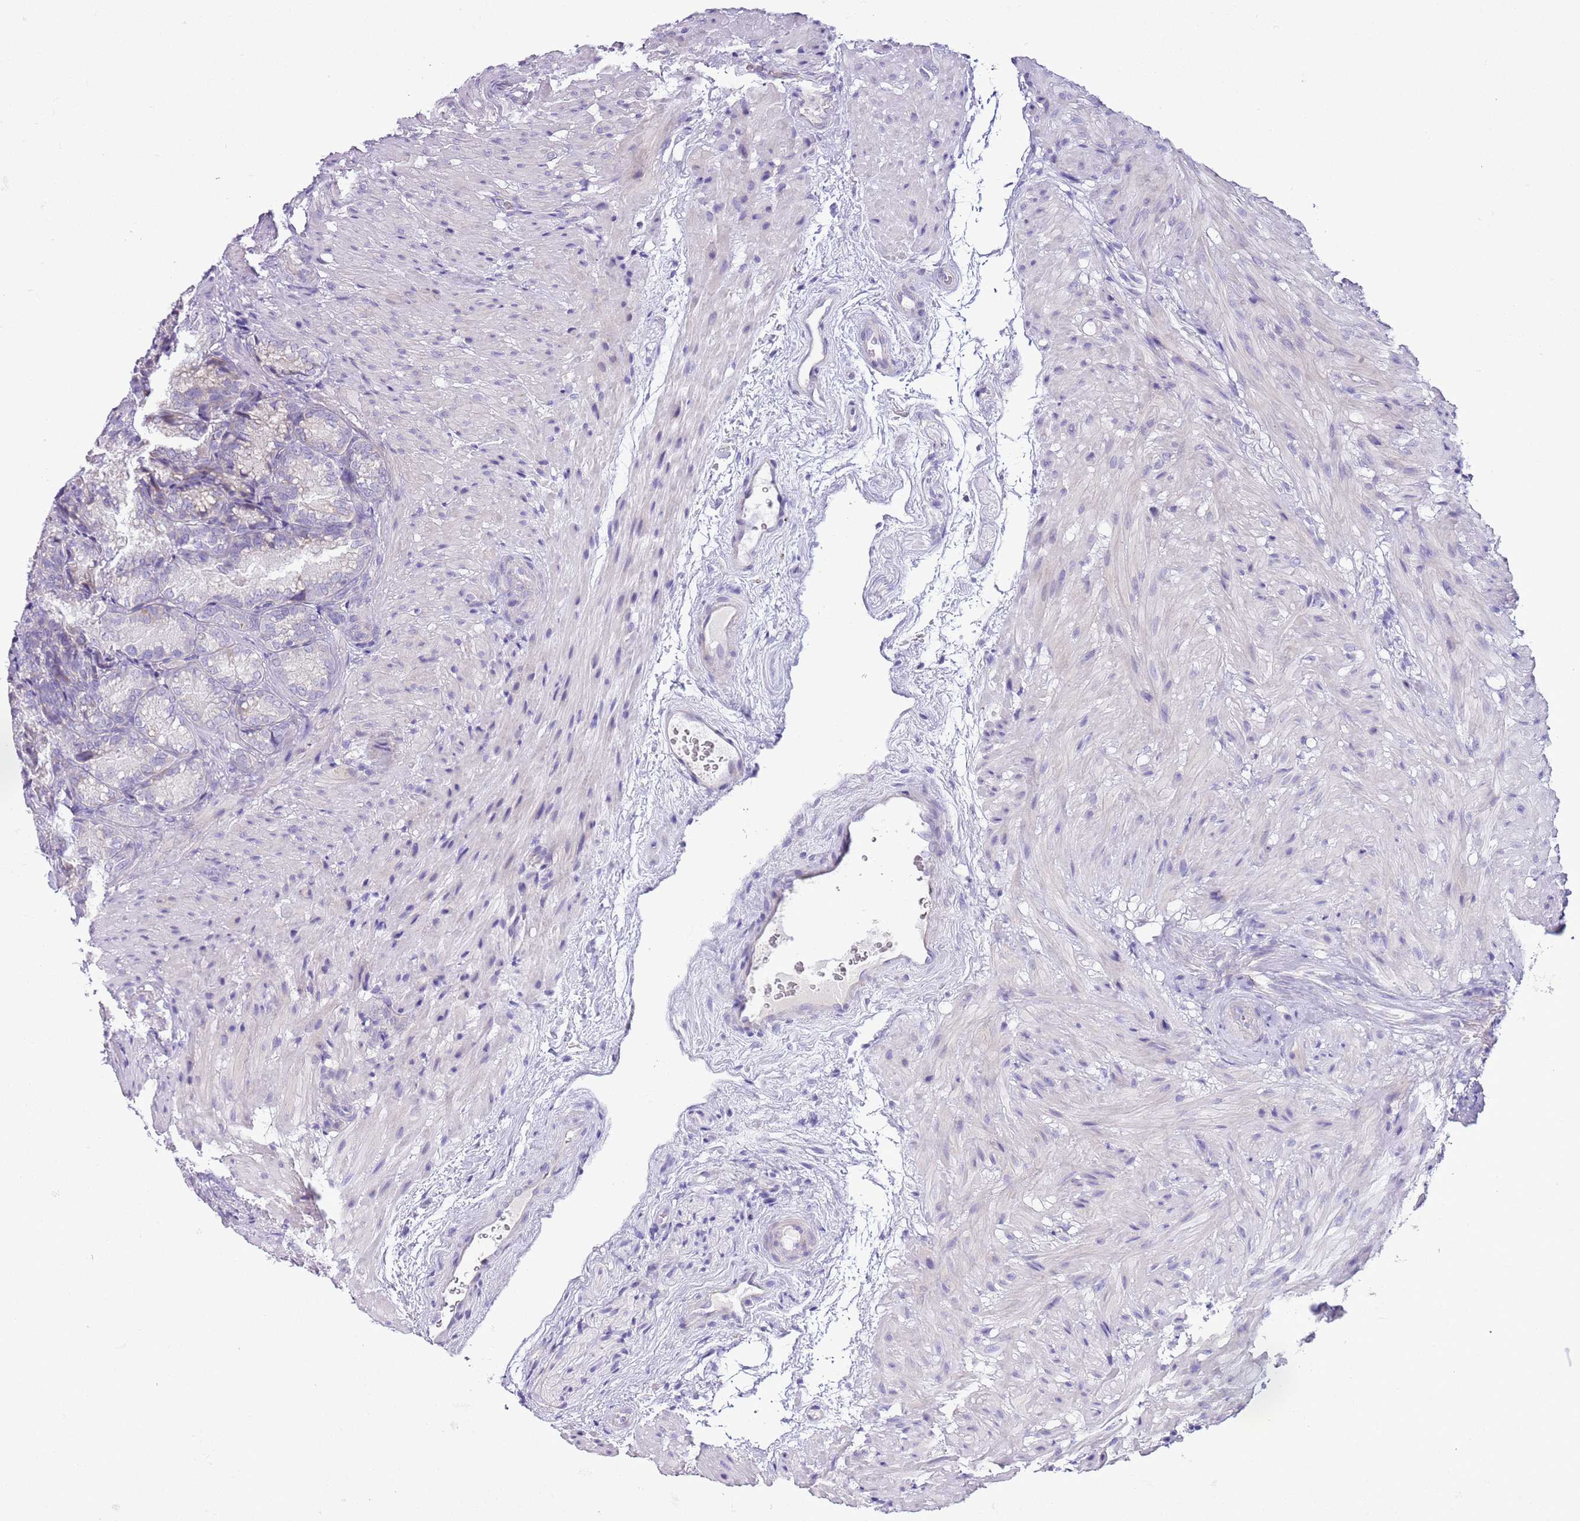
{"staining": {"intensity": "negative", "quantity": "none", "location": "none"}, "tissue": "seminal vesicle", "cell_type": "Glandular cells", "image_type": "normal", "snomed": [{"axis": "morphology", "description": "Normal tissue, NOS"}, {"axis": "topography", "description": "Seminal veicle"}], "caption": "The IHC photomicrograph has no significant positivity in glandular cells of seminal vesicle. The staining is performed using DAB brown chromogen with nuclei counter-stained in using hematoxylin.", "gene": "ZNF697", "patient": {"sex": "male", "age": 58}}